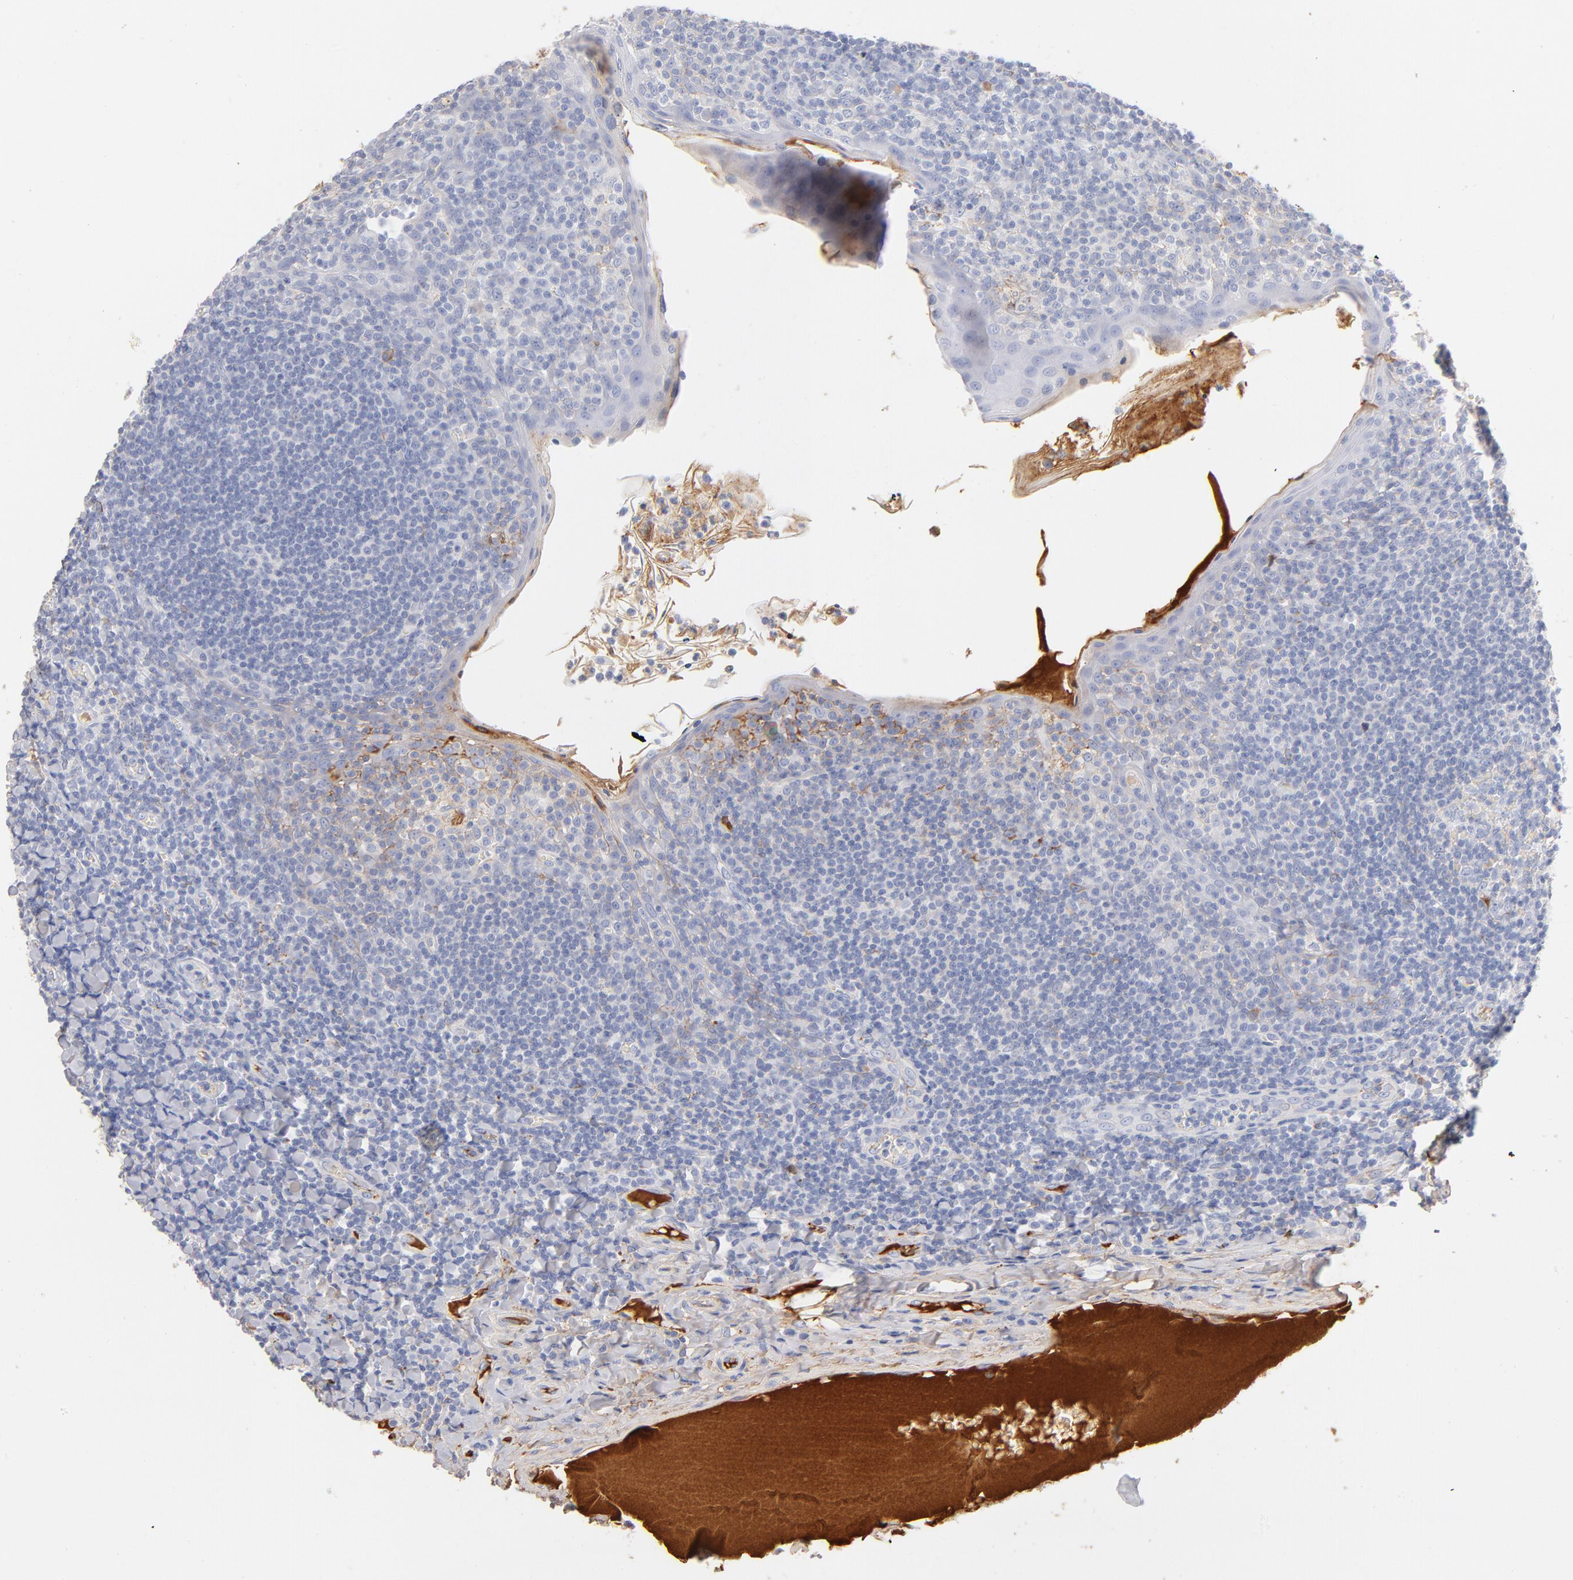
{"staining": {"intensity": "moderate", "quantity": "<25%", "location": "cytoplasmic/membranous"}, "tissue": "tonsil", "cell_type": "Germinal center cells", "image_type": "normal", "snomed": [{"axis": "morphology", "description": "Normal tissue, NOS"}, {"axis": "topography", "description": "Tonsil"}], "caption": "A brown stain shows moderate cytoplasmic/membranous positivity of a protein in germinal center cells of normal human tonsil. The staining is performed using DAB brown chromogen to label protein expression. The nuclei are counter-stained blue using hematoxylin.", "gene": "C3", "patient": {"sex": "male", "age": 31}}